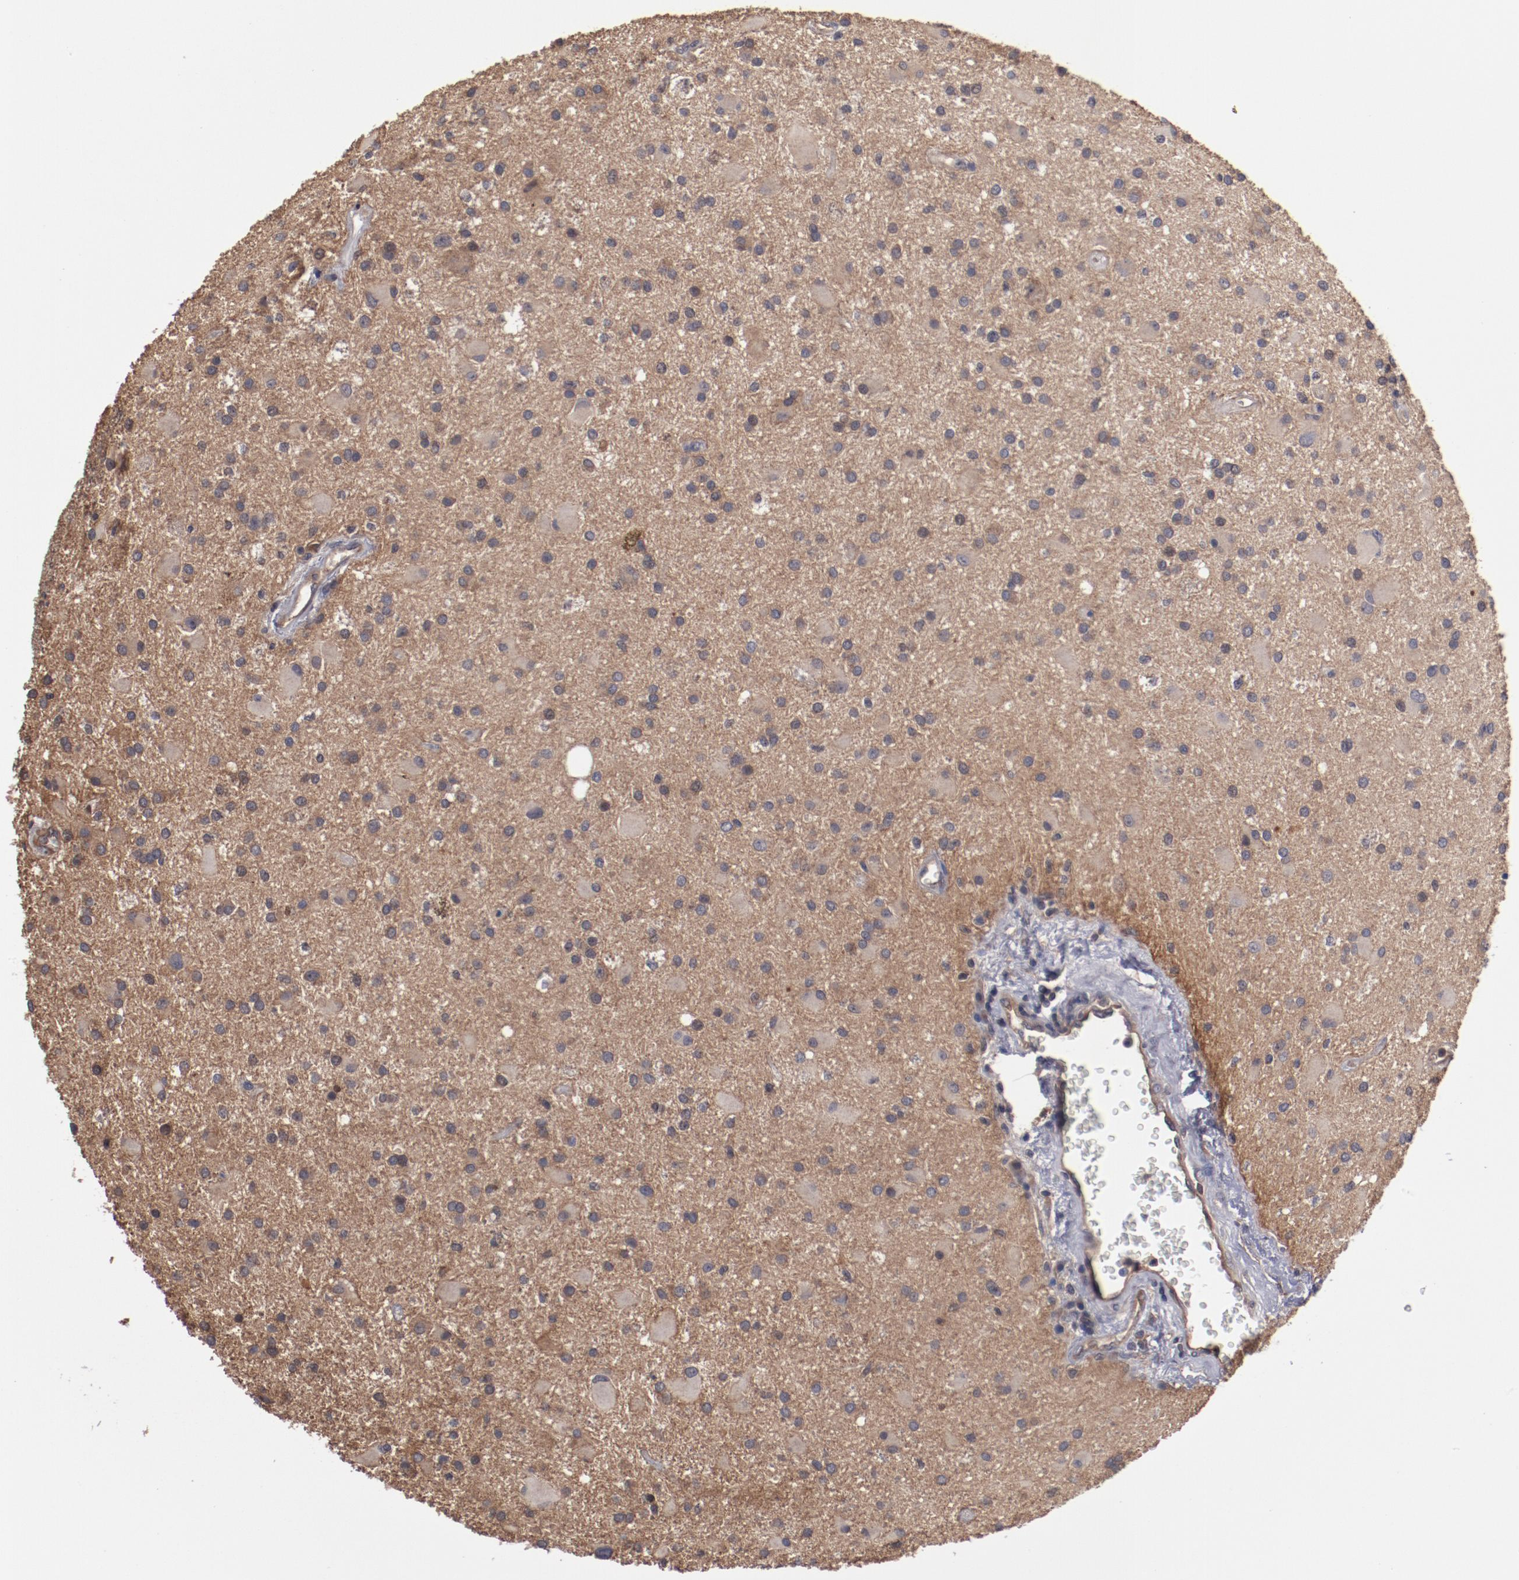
{"staining": {"intensity": "moderate", "quantity": "25%-75%", "location": "cytoplasmic/membranous"}, "tissue": "glioma", "cell_type": "Tumor cells", "image_type": "cancer", "snomed": [{"axis": "morphology", "description": "Glioma, malignant, Low grade"}, {"axis": "topography", "description": "Brain"}], "caption": "Immunohistochemical staining of human glioma displays moderate cytoplasmic/membranous protein expression in about 25%-75% of tumor cells. (DAB = brown stain, brightfield microscopy at high magnification).", "gene": "DNAAF2", "patient": {"sex": "male", "age": 58}}